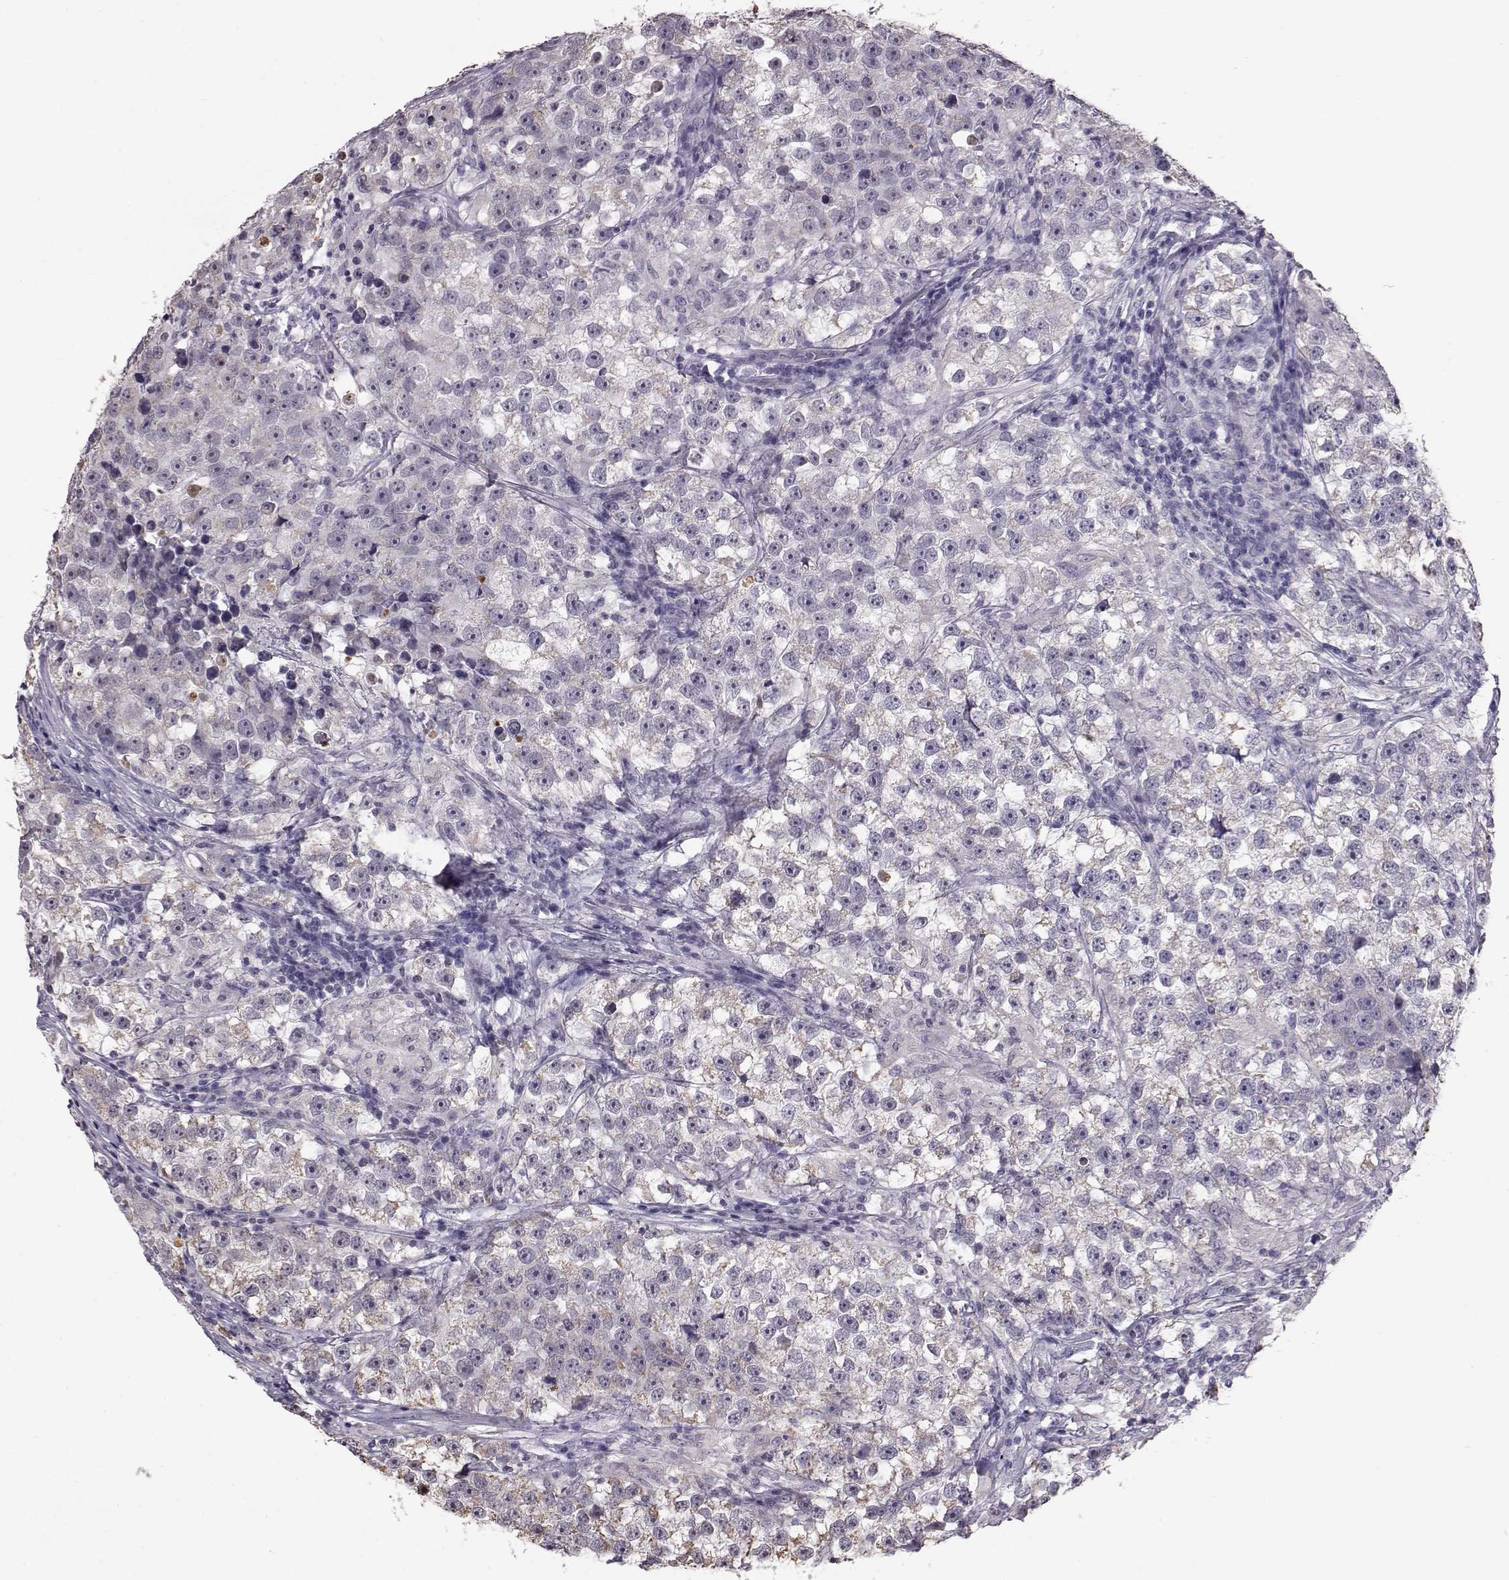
{"staining": {"intensity": "moderate", "quantity": "<25%", "location": "cytoplasmic/membranous"}, "tissue": "testis cancer", "cell_type": "Tumor cells", "image_type": "cancer", "snomed": [{"axis": "morphology", "description": "Seminoma, NOS"}, {"axis": "topography", "description": "Testis"}], "caption": "Testis cancer (seminoma) was stained to show a protein in brown. There is low levels of moderate cytoplasmic/membranous expression in about <25% of tumor cells. The staining is performed using DAB brown chromogen to label protein expression. The nuclei are counter-stained blue using hematoxylin.", "gene": "ALDH3A1", "patient": {"sex": "male", "age": 46}}